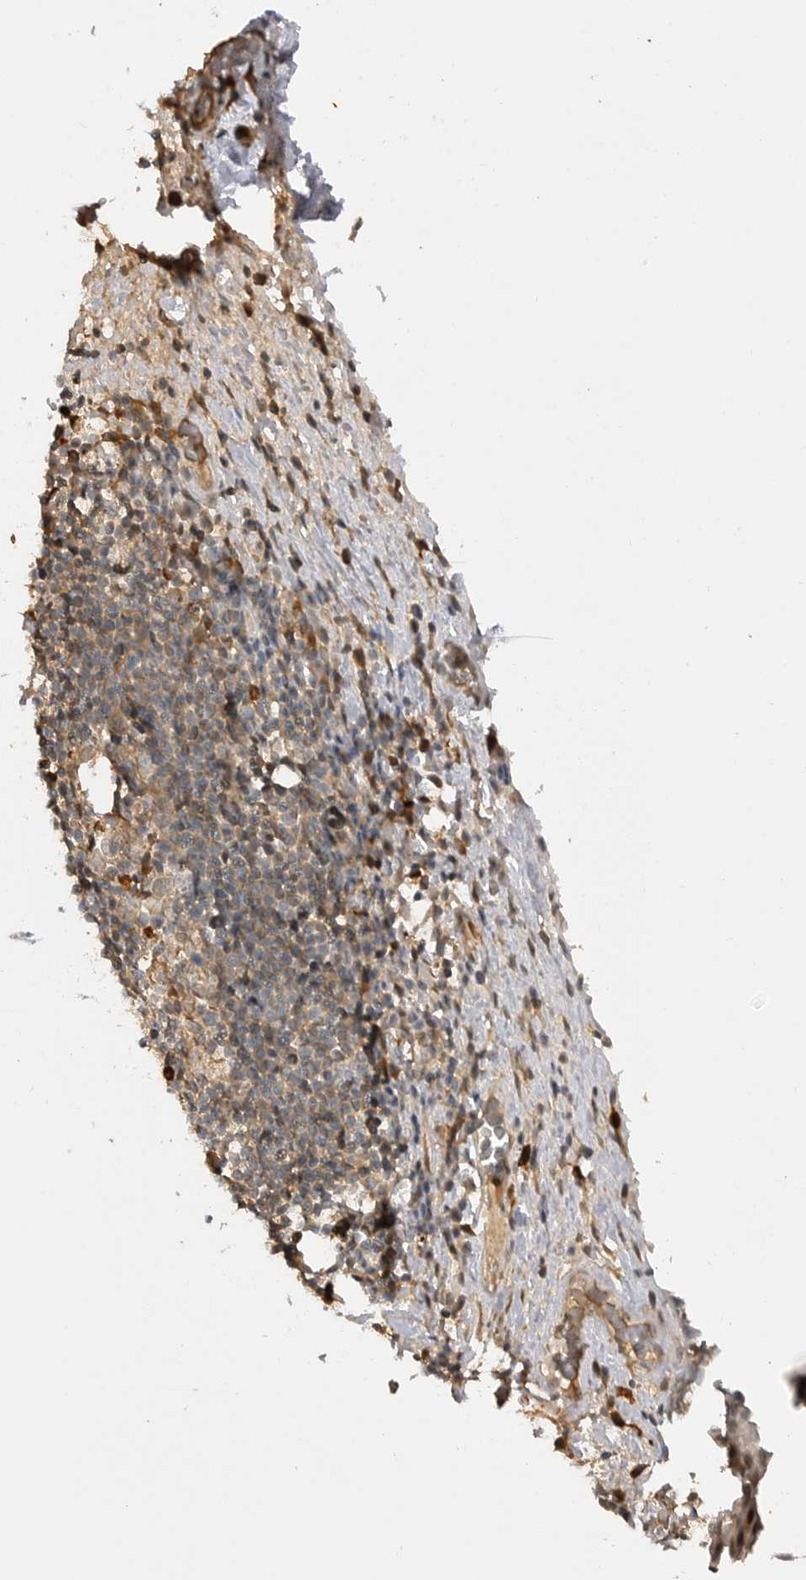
{"staining": {"intensity": "moderate", "quantity": ">75%", "location": "nuclear"}, "tissue": "esophagus", "cell_type": "Squamous epithelial cells", "image_type": "normal", "snomed": [{"axis": "morphology", "description": "Normal tissue, NOS"}, {"axis": "morphology", "description": "Adenocarcinoma, NOS"}, {"axis": "topography", "description": "Esophagus"}], "caption": "Immunohistochemical staining of unremarkable human esophagus shows >75% levels of moderate nuclear protein staining in about >75% of squamous epithelial cells. (IHC, brightfield microscopy, high magnification).", "gene": "ASPSCR1", "patient": {"sex": "male", "age": 62}}